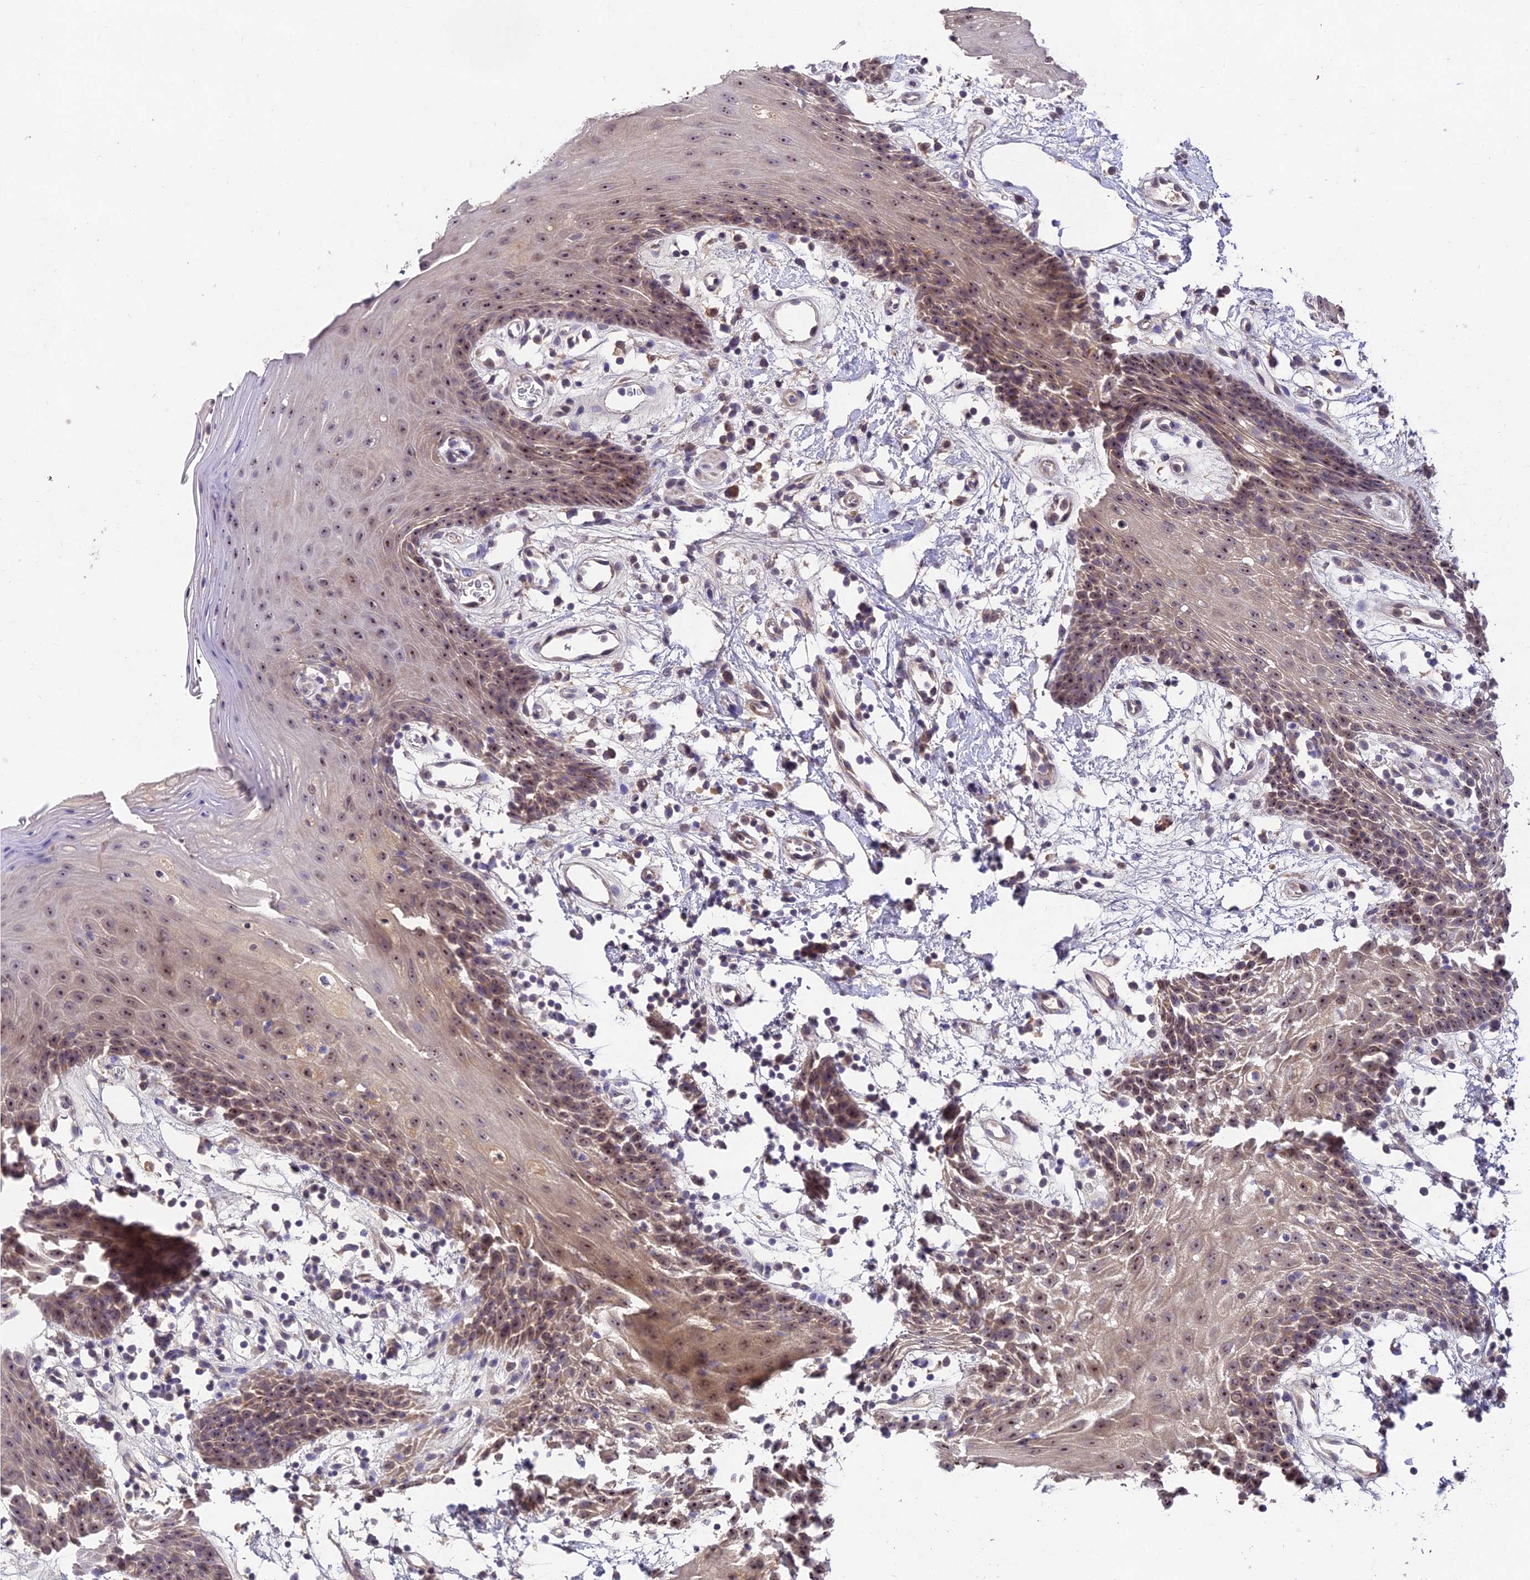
{"staining": {"intensity": "moderate", "quantity": ">75%", "location": "cytoplasmic/membranous,nuclear"}, "tissue": "oral mucosa", "cell_type": "Squamous epithelial cells", "image_type": "normal", "snomed": [{"axis": "morphology", "description": "Normal tissue, NOS"}, {"axis": "topography", "description": "Oral tissue"}, {"axis": "topography", "description": "Tounge, NOS"}], "caption": "IHC (DAB (3,3'-diaminobenzidine)) staining of normal human oral mucosa displays moderate cytoplasmic/membranous,nuclear protein staining in approximately >75% of squamous epithelial cells.", "gene": "ZNF333", "patient": {"sex": "female", "age": 59}}